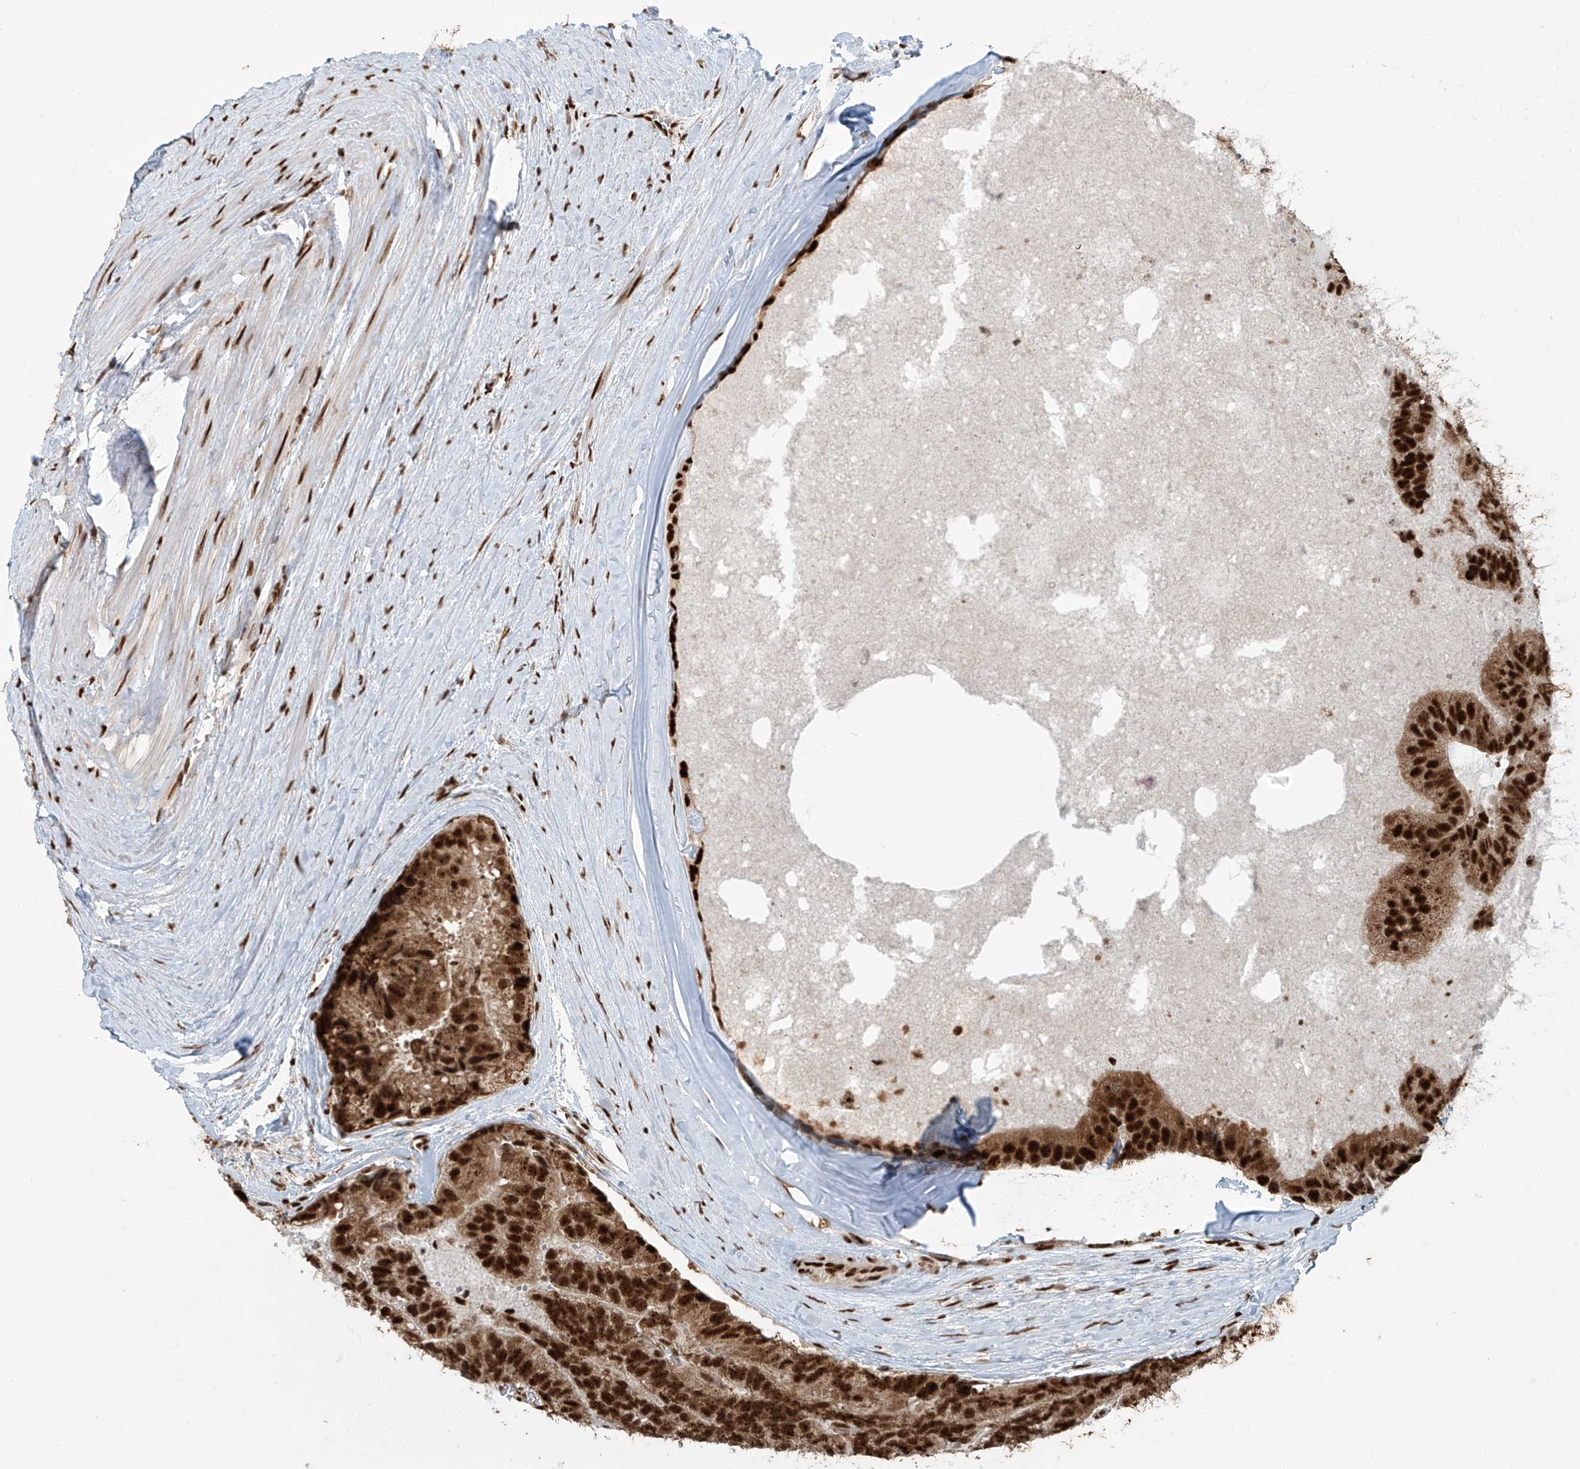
{"staining": {"intensity": "strong", "quantity": ">75%", "location": "cytoplasmic/membranous,nuclear"}, "tissue": "prostate cancer", "cell_type": "Tumor cells", "image_type": "cancer", "snomed": [{"axis": "morphology", "description": "Adenocarcinoma, High grade"}, {"axis": "topography", "description": "Prostate"}], "caption": "Prostate high-grade adenocarcinoma stained with immunohistochemistry displays strong cytoplasmic/membranous and nuclear staining in approximately >75% of tumor cells. The protein of interest is shown in brown color, while the nuclei are stained blue.", "gene": "FAM193B", "patient": {"sex": "male", "age": 70}}